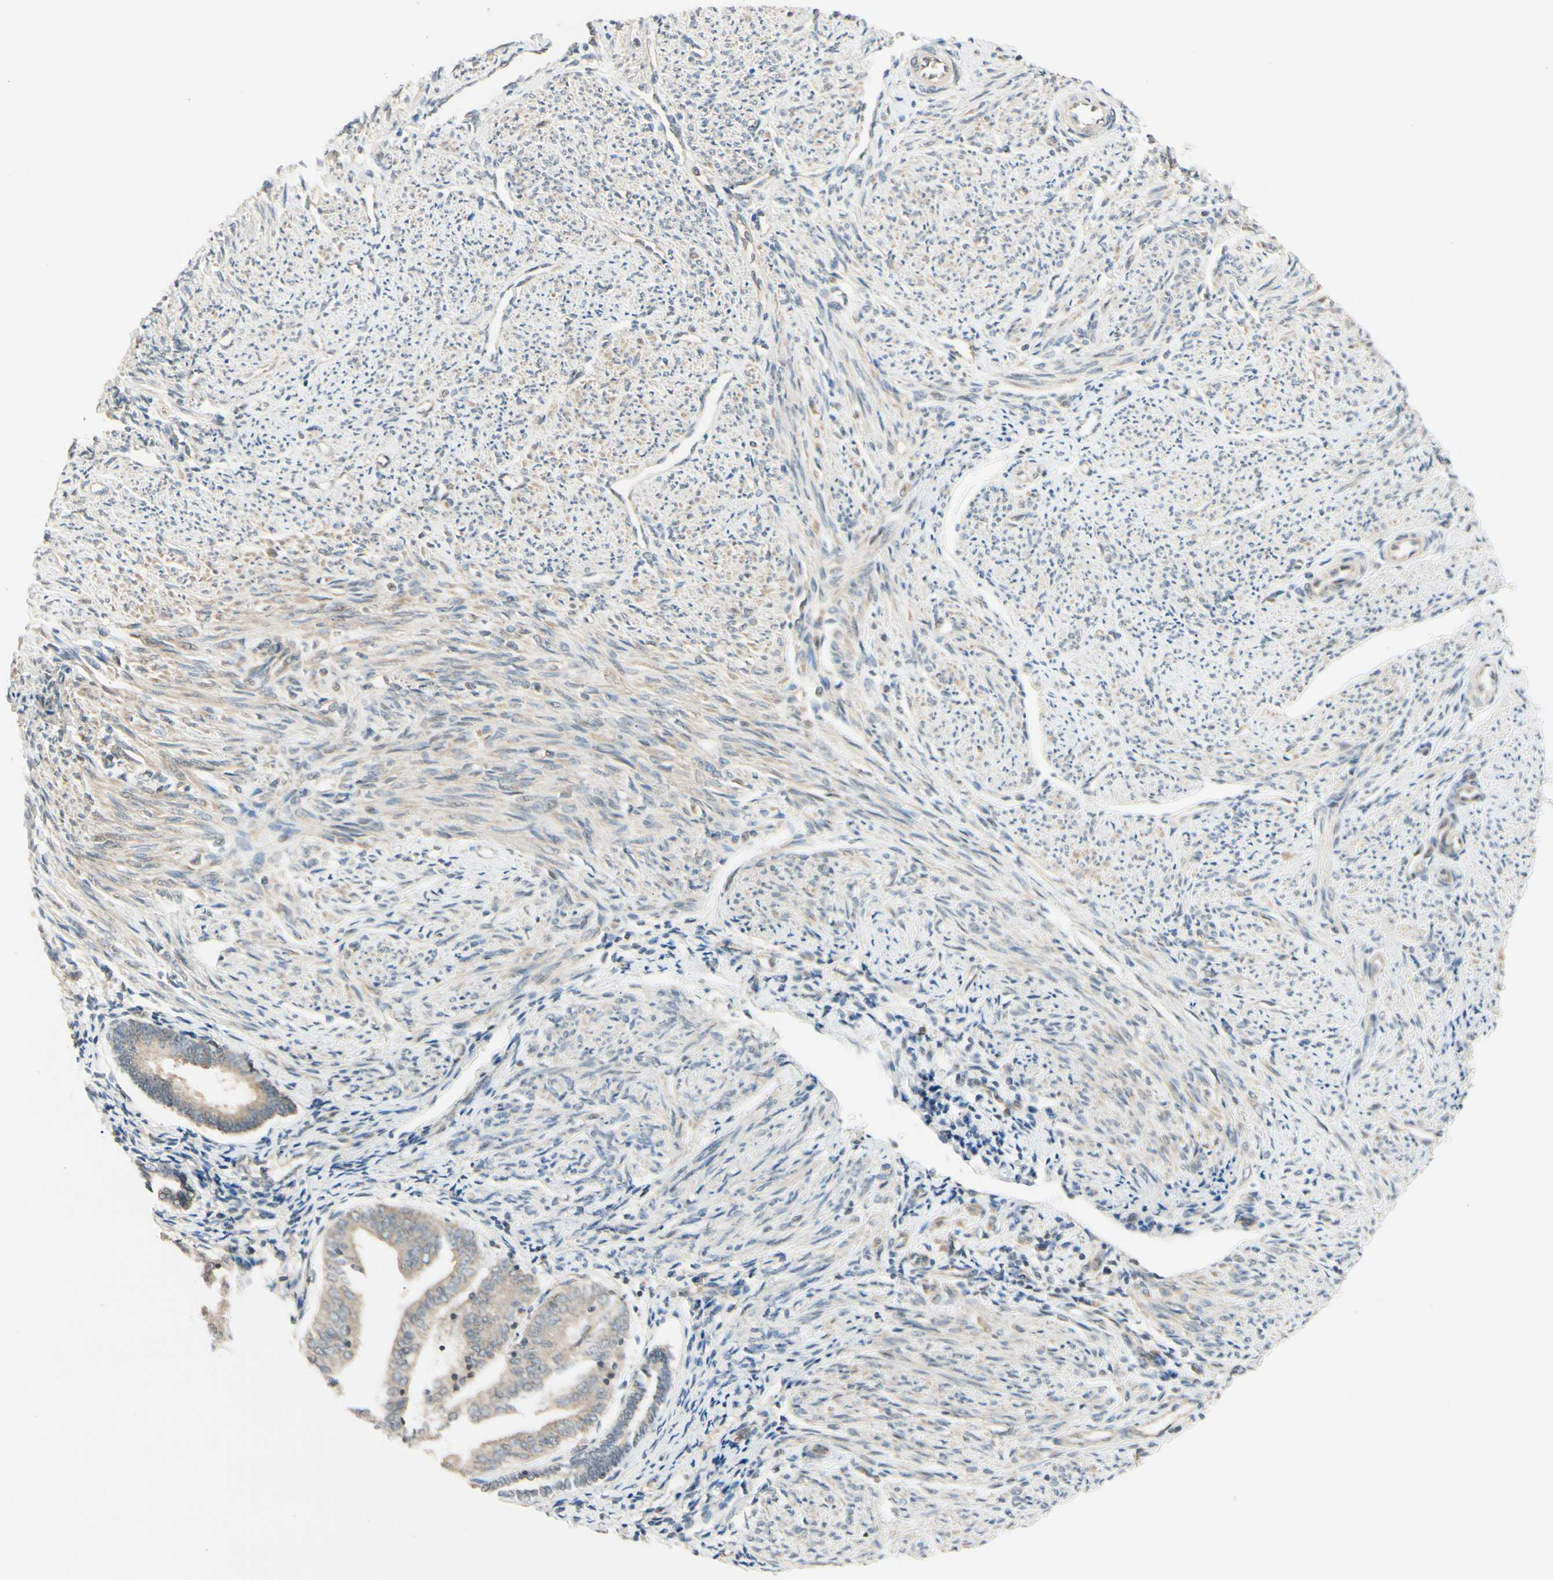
{"staining": {"intensity": "weak", "quantity": "25%-75%", "location": "cytoplasmic/membranous"}, "tissue": "smooth muscle", "cell_type": "Smooth muscle cells", "image_type": "normal", "snomed": [{"axis": "morphology", "description": "Normal tissue, NOS"}, {"axis": "topography", "description": "Smooth muscle"}], "caption": "A histopathology image of smooth muscle stained for a protein displays weak cytoplasmic/membranous brown staining in smooth muscle cells. Using DAB (3,3'-diaminobenzidine) (brown) and hematoxylin (blue) stains, captured at high magnification using brightfield microscopy.", "gene": "FGF10", "patient": {"sex": "female", "age": 65}}